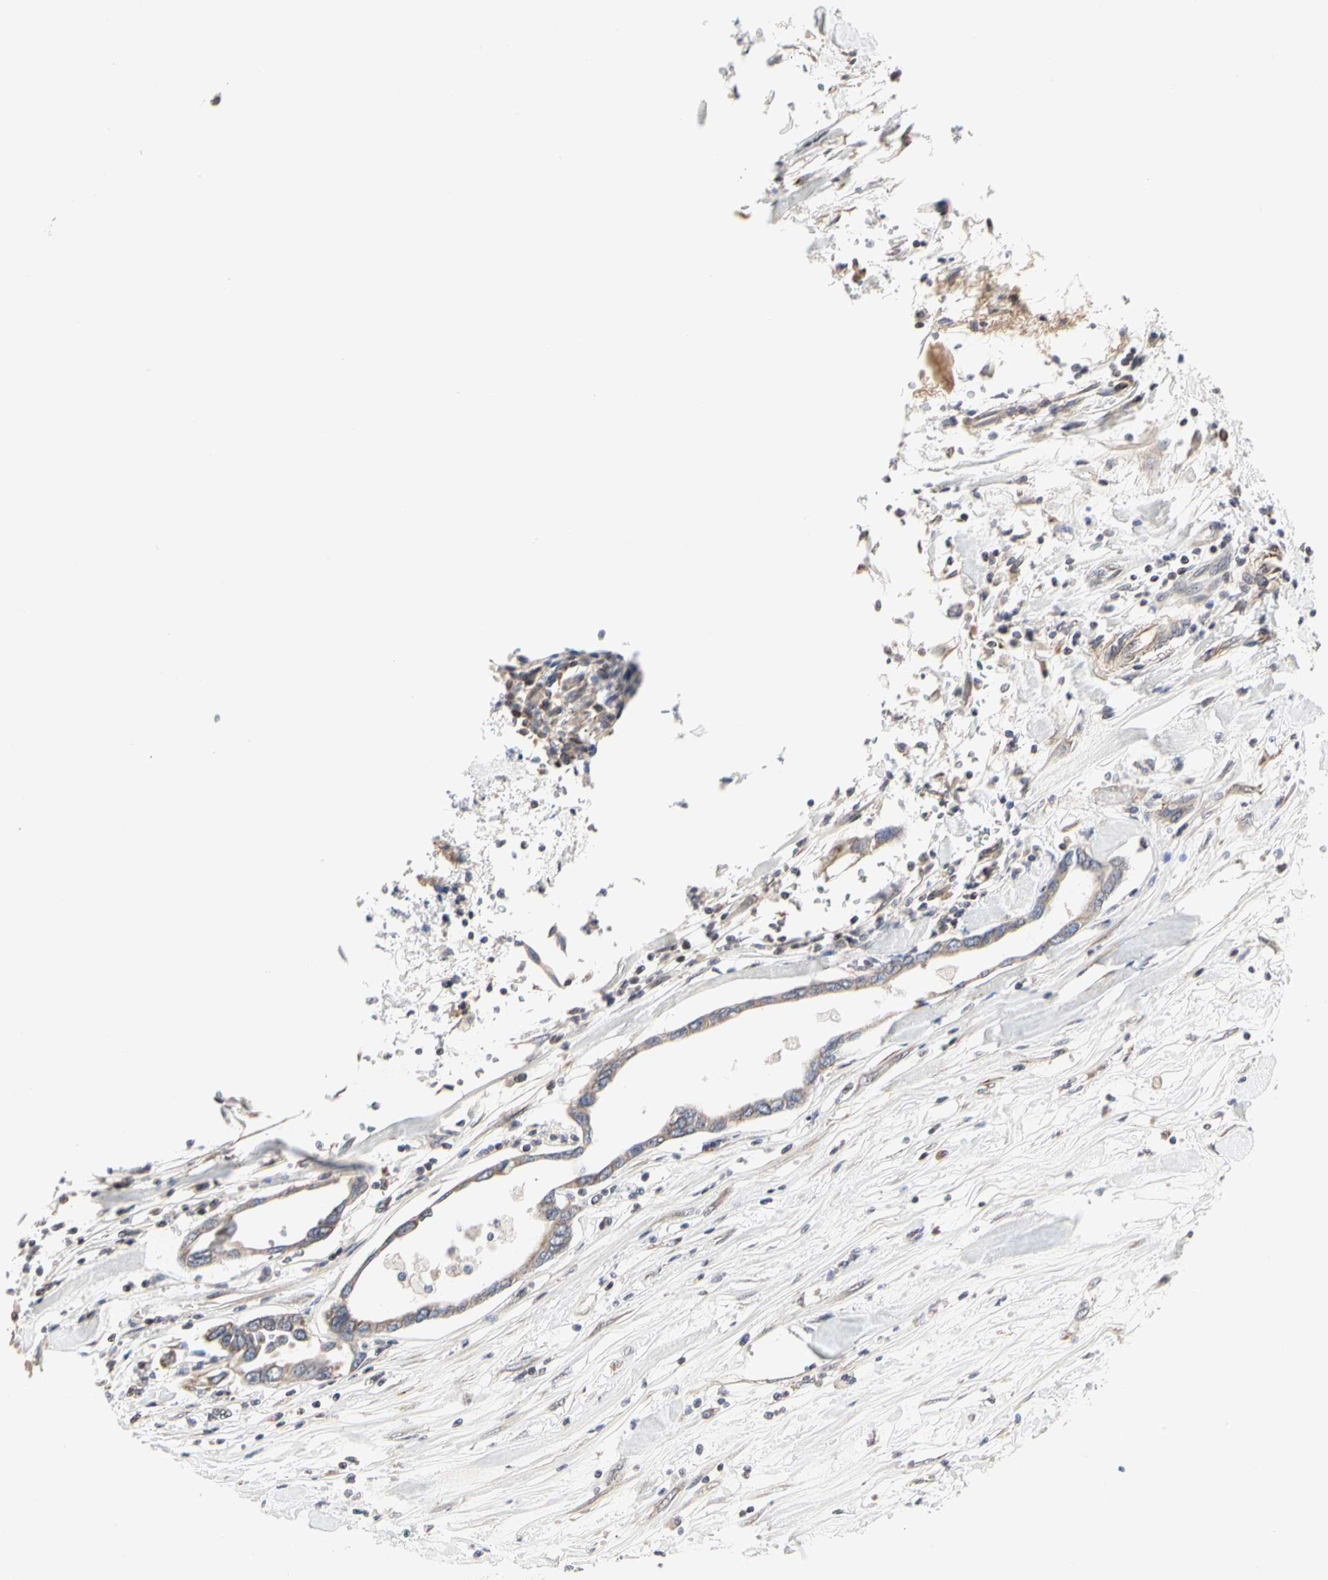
{"staining": {"intensity": "weak", "quantity": ">75%", "location": "cytoplasmic/membranous"}, "tissue": "pancreatic cancer", "cell_type": "Tumor cells", "image_type": "cancer", "snomed": [{"axis": "morphology", "description": "Adenocarcinoma, NOS"}, {"axis": "topography", "description": "Pancreas"}], "caption": "A photomicrograph showing weak cytoplasmic/membranous expression in approximately >75% of tumor cells in adenocarcinoma (pancreatic), as visualized by brown immunohistochemical staining.", "gene": "TSKU", "patient": {"sex": "female", "age": 57}}